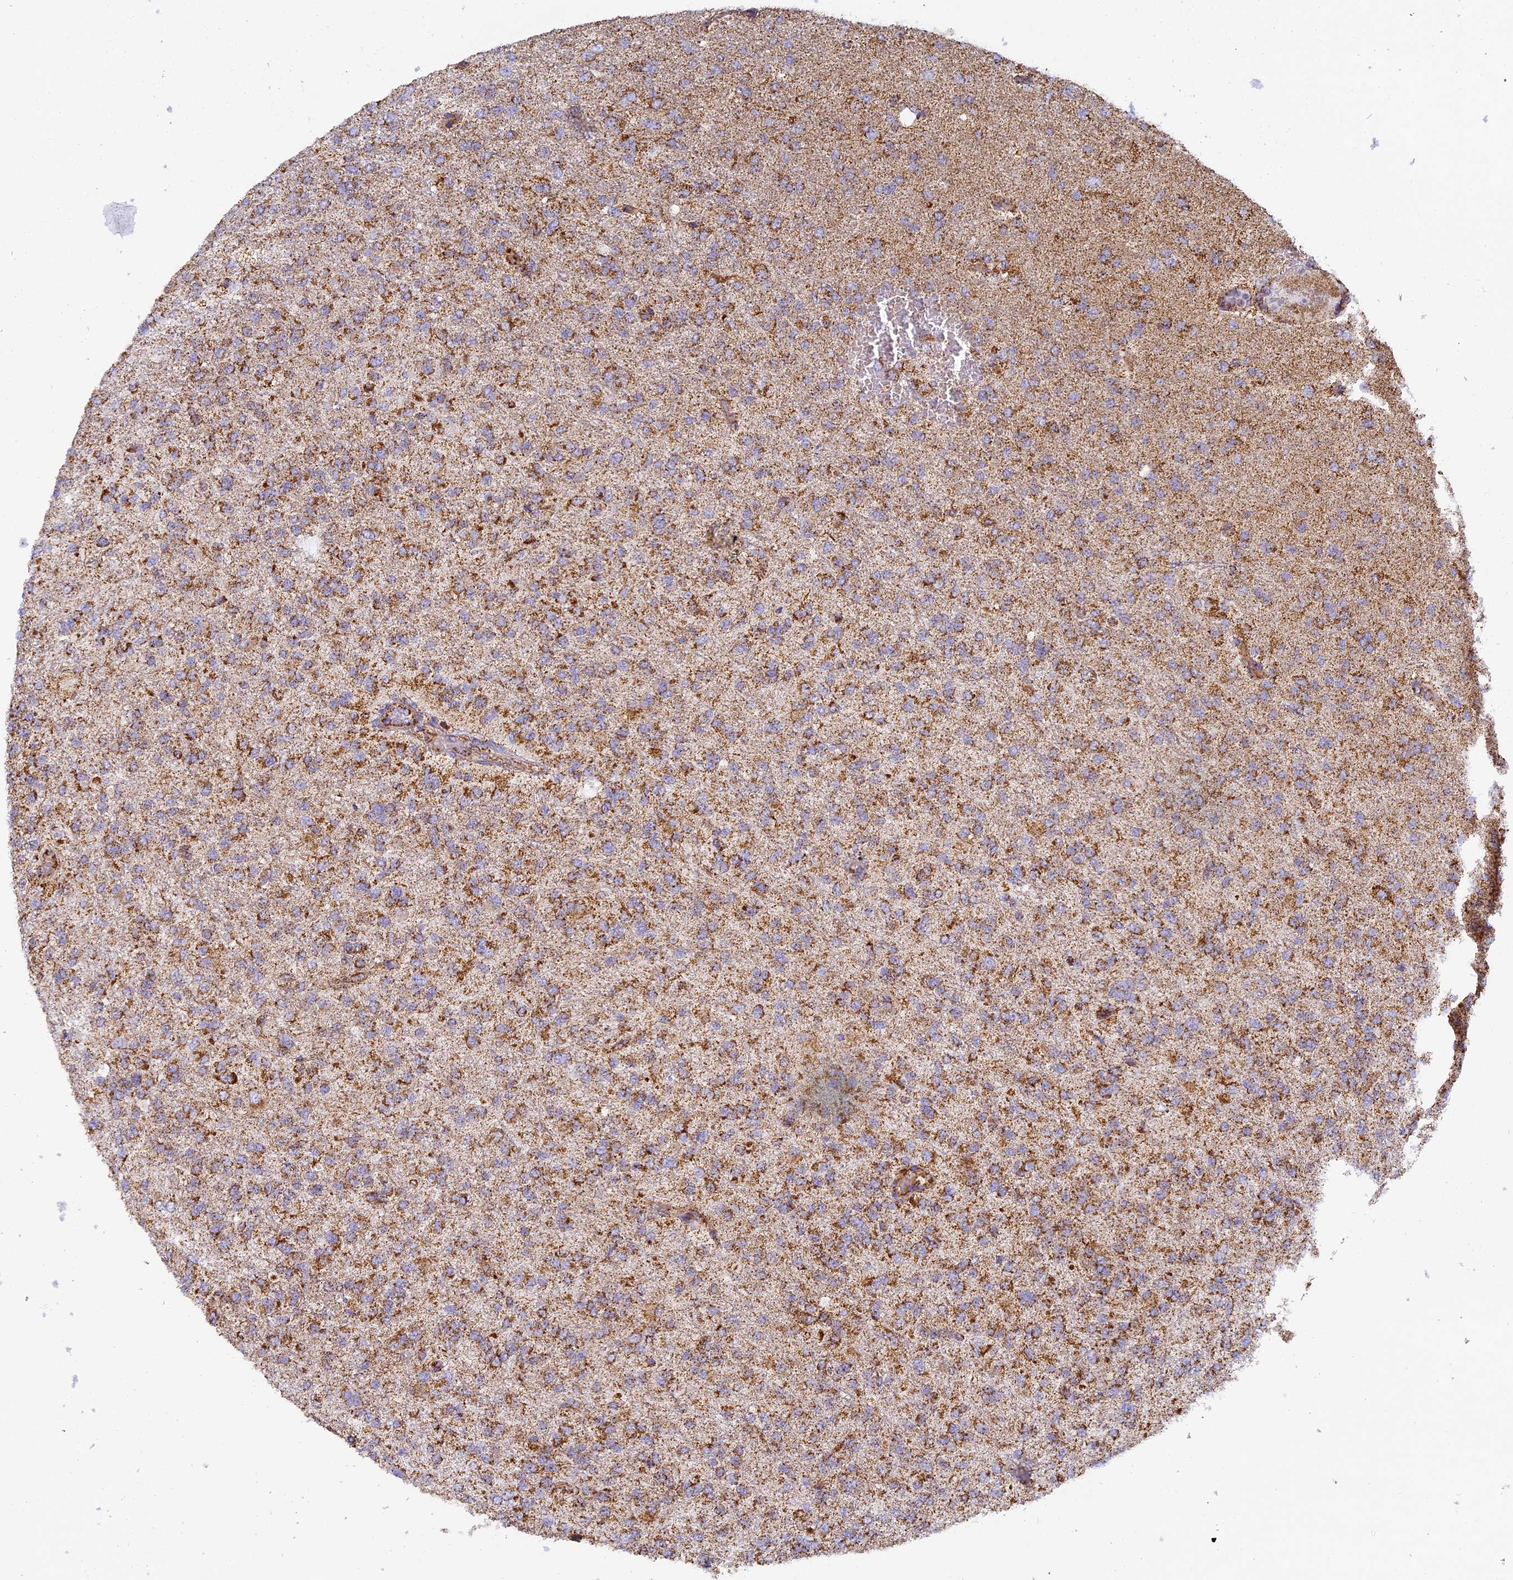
{"staining": {"intensity": "moderate", "quantity": ">75%", "location": "cytoplasmic/membranous"}, "tissue": "glioma", "cell_type": "Tumor cells", "image_type": "cancer", "snomed": [{"axis": "morphology", "description": "Glioma, malignant, High grade"}, {"axis": "topography", "description": "Brain"}], "caption": "Malignant high-grade glioma was stained to show a protein in brown. There is medium levels of moderate cytoplasmic/membranous positivity in approximately >75% of tumor cells. The protein is stained brown, and the nuclei are stained in blue (DAB IHC with brightfield microscopy, high magnification).", "gene": "STK17A", "patient": {"sex": "female", "age": 74}}